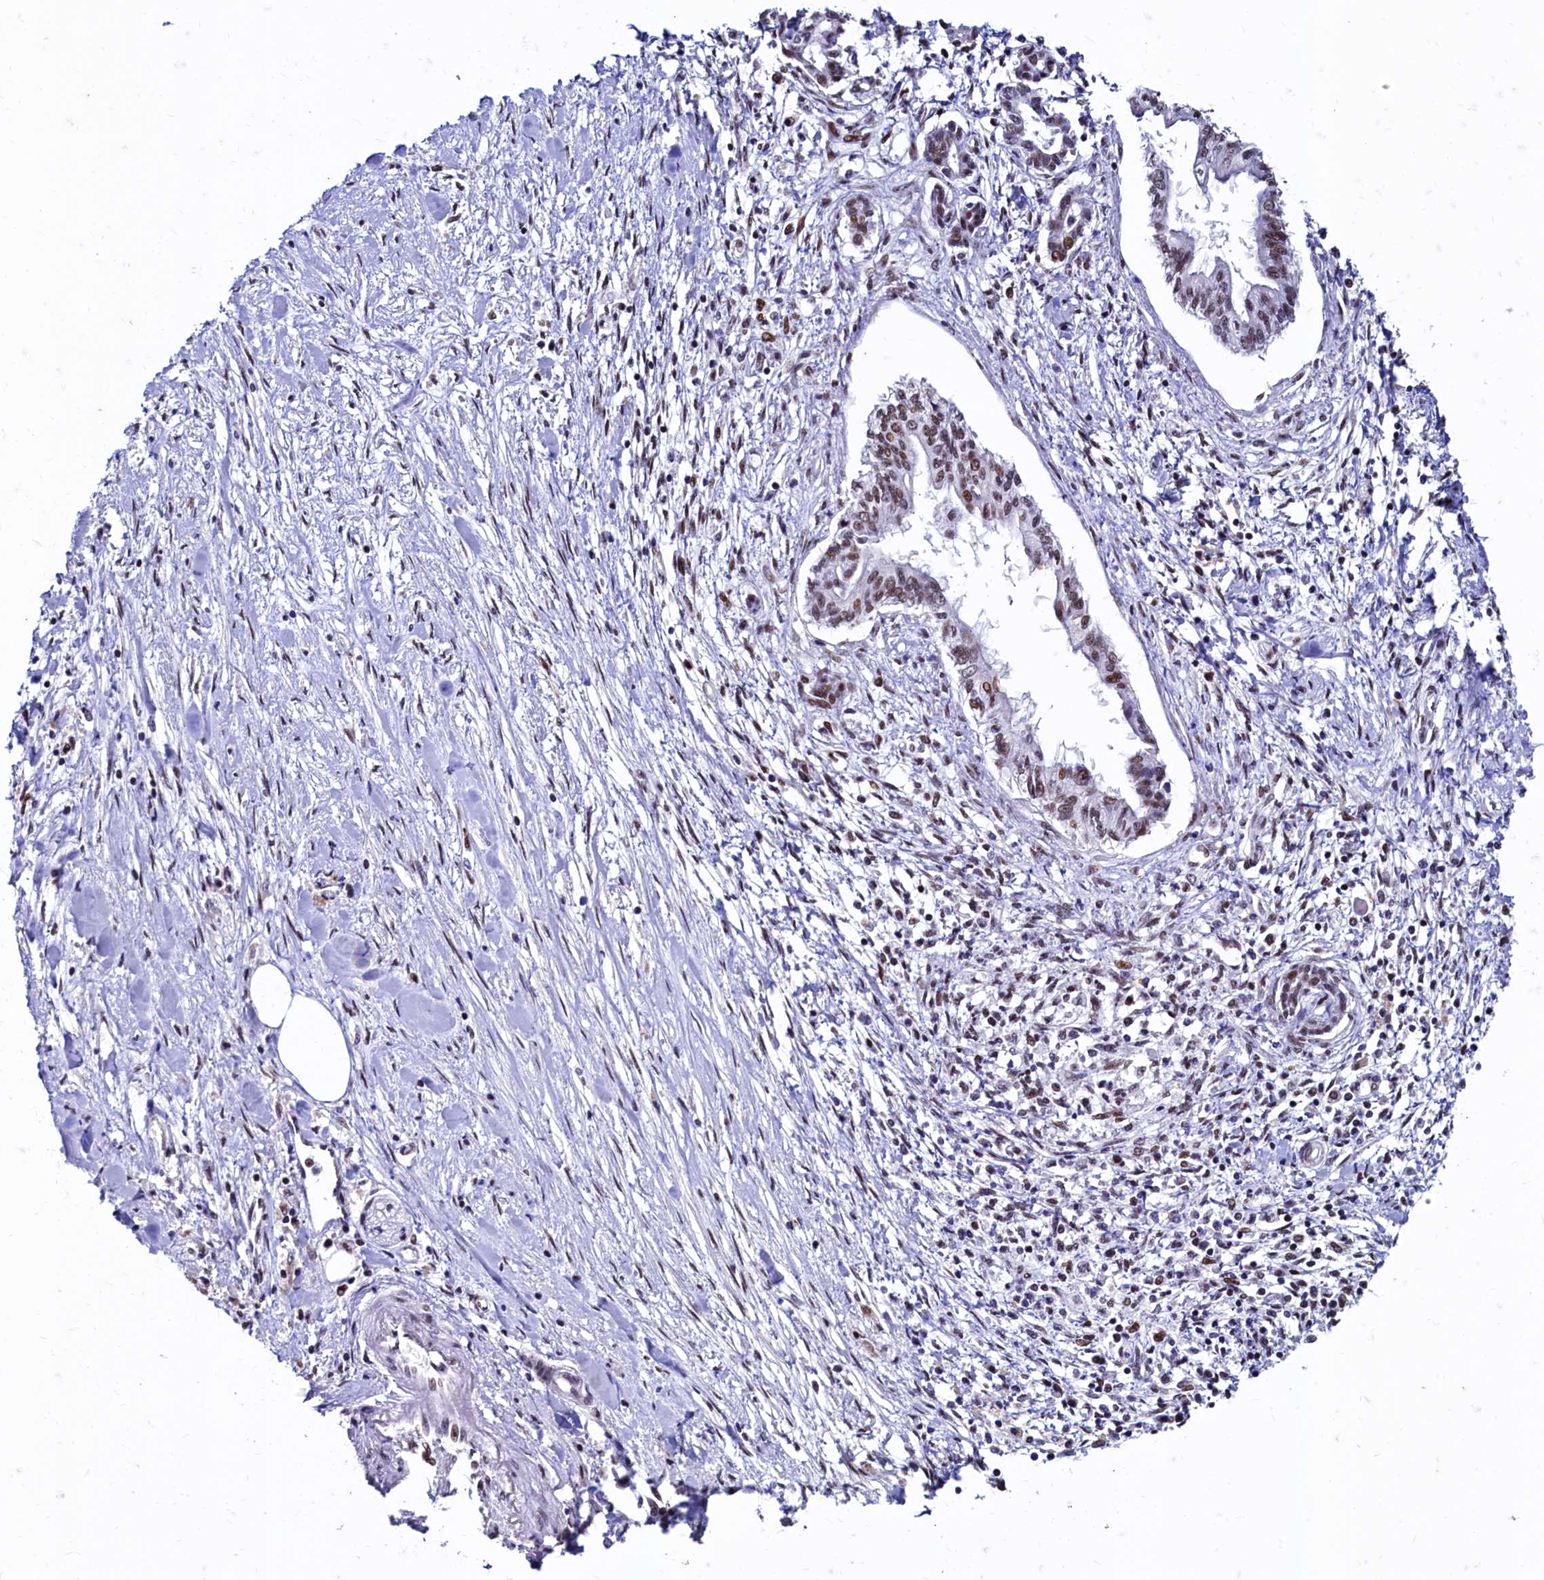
{"staining": {"intensity": "moderate", "quantity": ">75%", "location": "nuclear"}, "tissue": "pancreatic cancer", "cell_type": "Tumor cells", "image_type": "cancer", "snomed": [{"axis": "morphology", "description": "Normal tissue, NOS"}, {"axis": "morphology", "description": "Adenocarcinoma, NOS"}, {"axis": "topography", "description": "Pancreas"}], "caption": "Protein expression analysis of human pancreatic cancer reveals moderate nuclear staining in about >75% of tumor cells.", "gene": "CPSF7", "patient": {"sex": "female", "age": 64}}